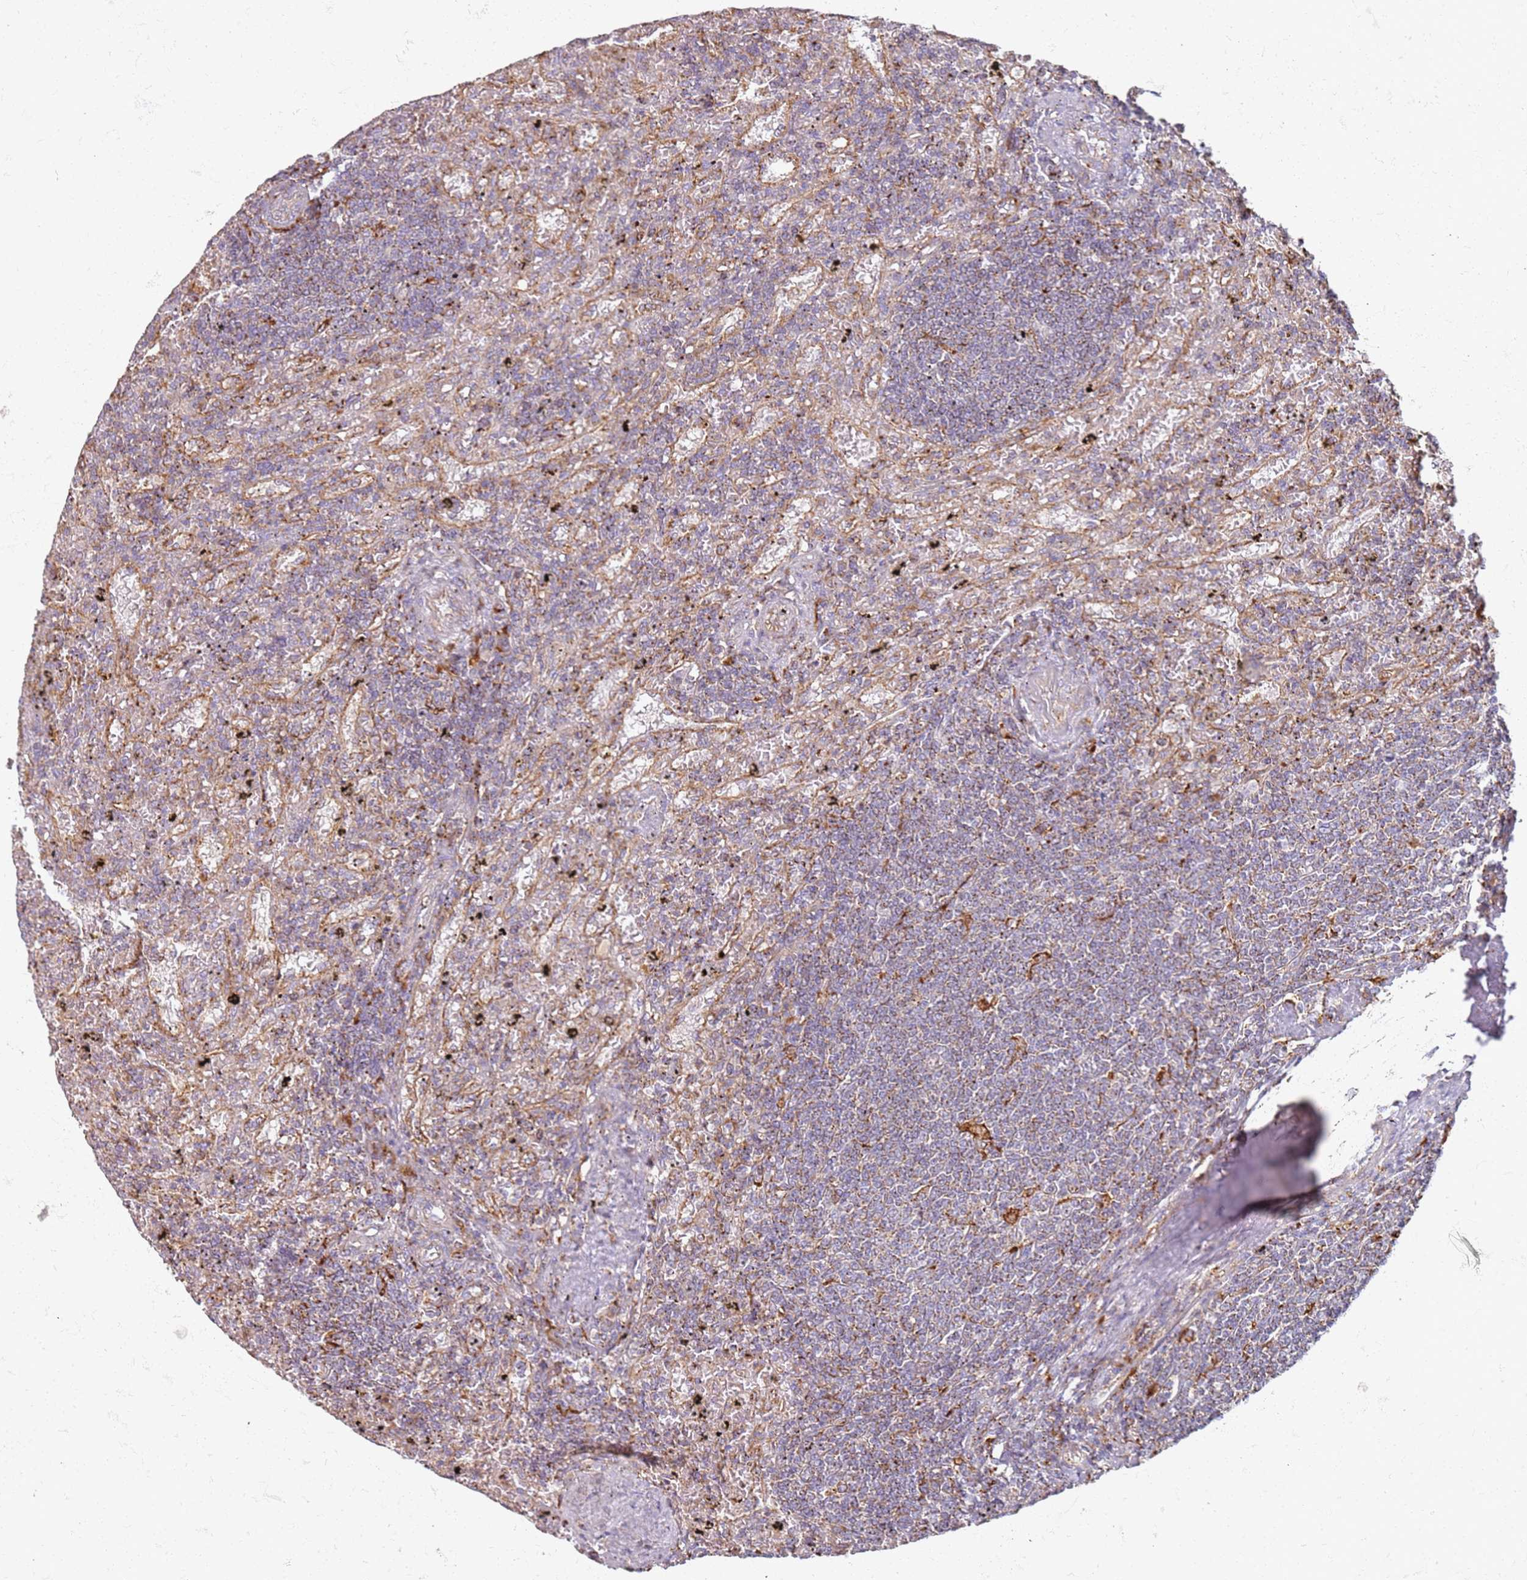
{"staining": {"intensity": "negative", "quantity": "none", "location": "none"}, "tissue": "lymphoma", "cell_type": "Tumor cells", "image_type": "cancer", "snomed": [{"axis": "morphology", "description": "Malignant lymphoma, non-Hodgkin's type, Low grade"}, {"axis": "topography", "description": "Spleen"}], "caption": "This is an immunohistochemistry (IHC) histopathology image of lymphoma. There is no staining in tumor cells.", "gene": "PROKR2", "patient": {"sex": "male", "age": 76}}